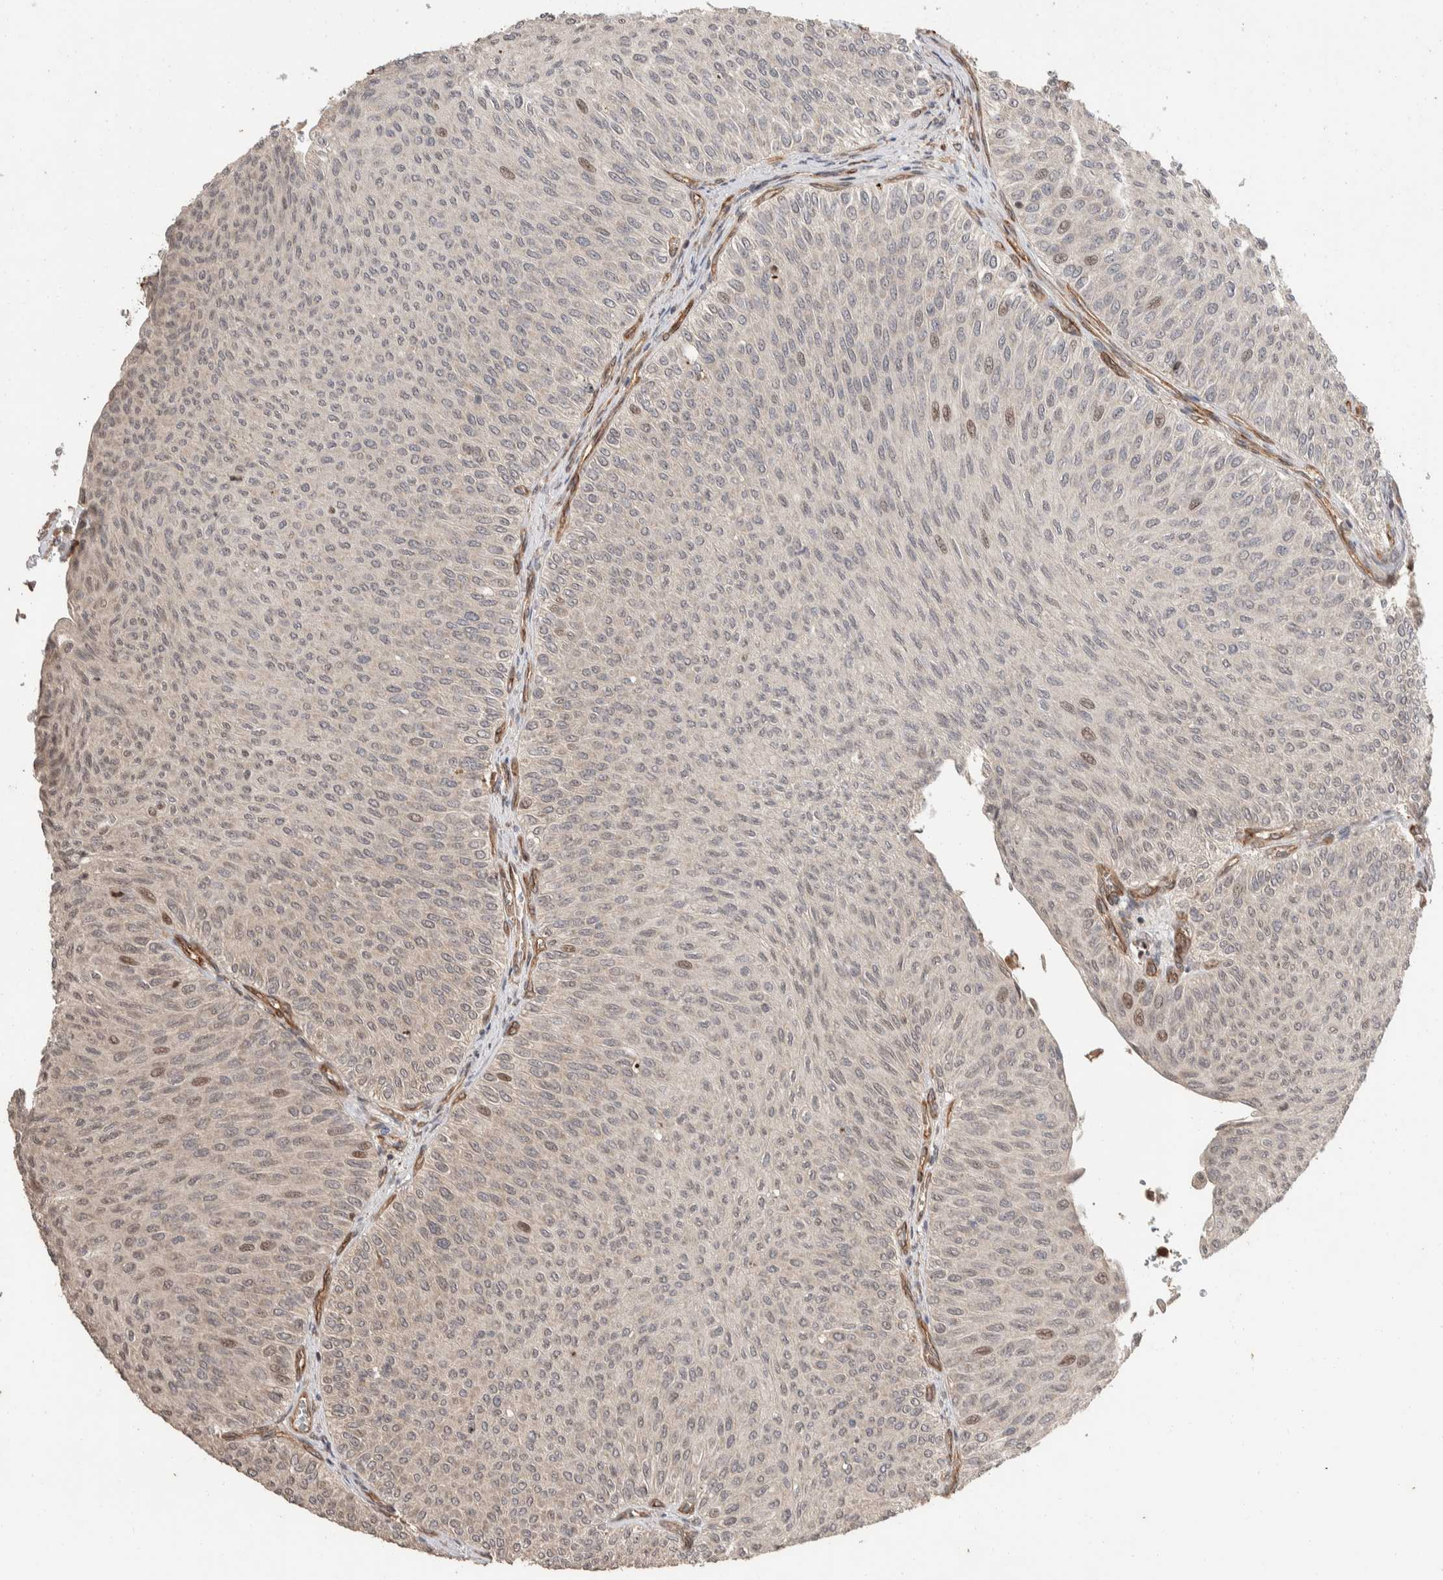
{"staining": {"intensity": "weak", "quantity": "25%-75%", "location": "cytoplasmic/membranous,nuclear"}, "tissue": "urothelial cancer", "cell_type": "Tumor cells", "image_type": "cancer", "snomed": [{"axis": "morphology", "description": "Urothelial carcinoma, Low grade"}, {"axis": "topography", "description": "Urinary bladder"}], "caption": "Immunohistochemistry (IHC) image of neoplastic tissue: human urothelial cancer stained using immunohistochemistry (IHC) exhibits low levels of weak protein expression localized specifically in the cytoplasmic/membranous and nuclear of tumor cells, appearing as a cytoplasmic/membranous and nuclear brown color.", "gene": "ERC1", "patient": {"sex": "male", "age": 78}}